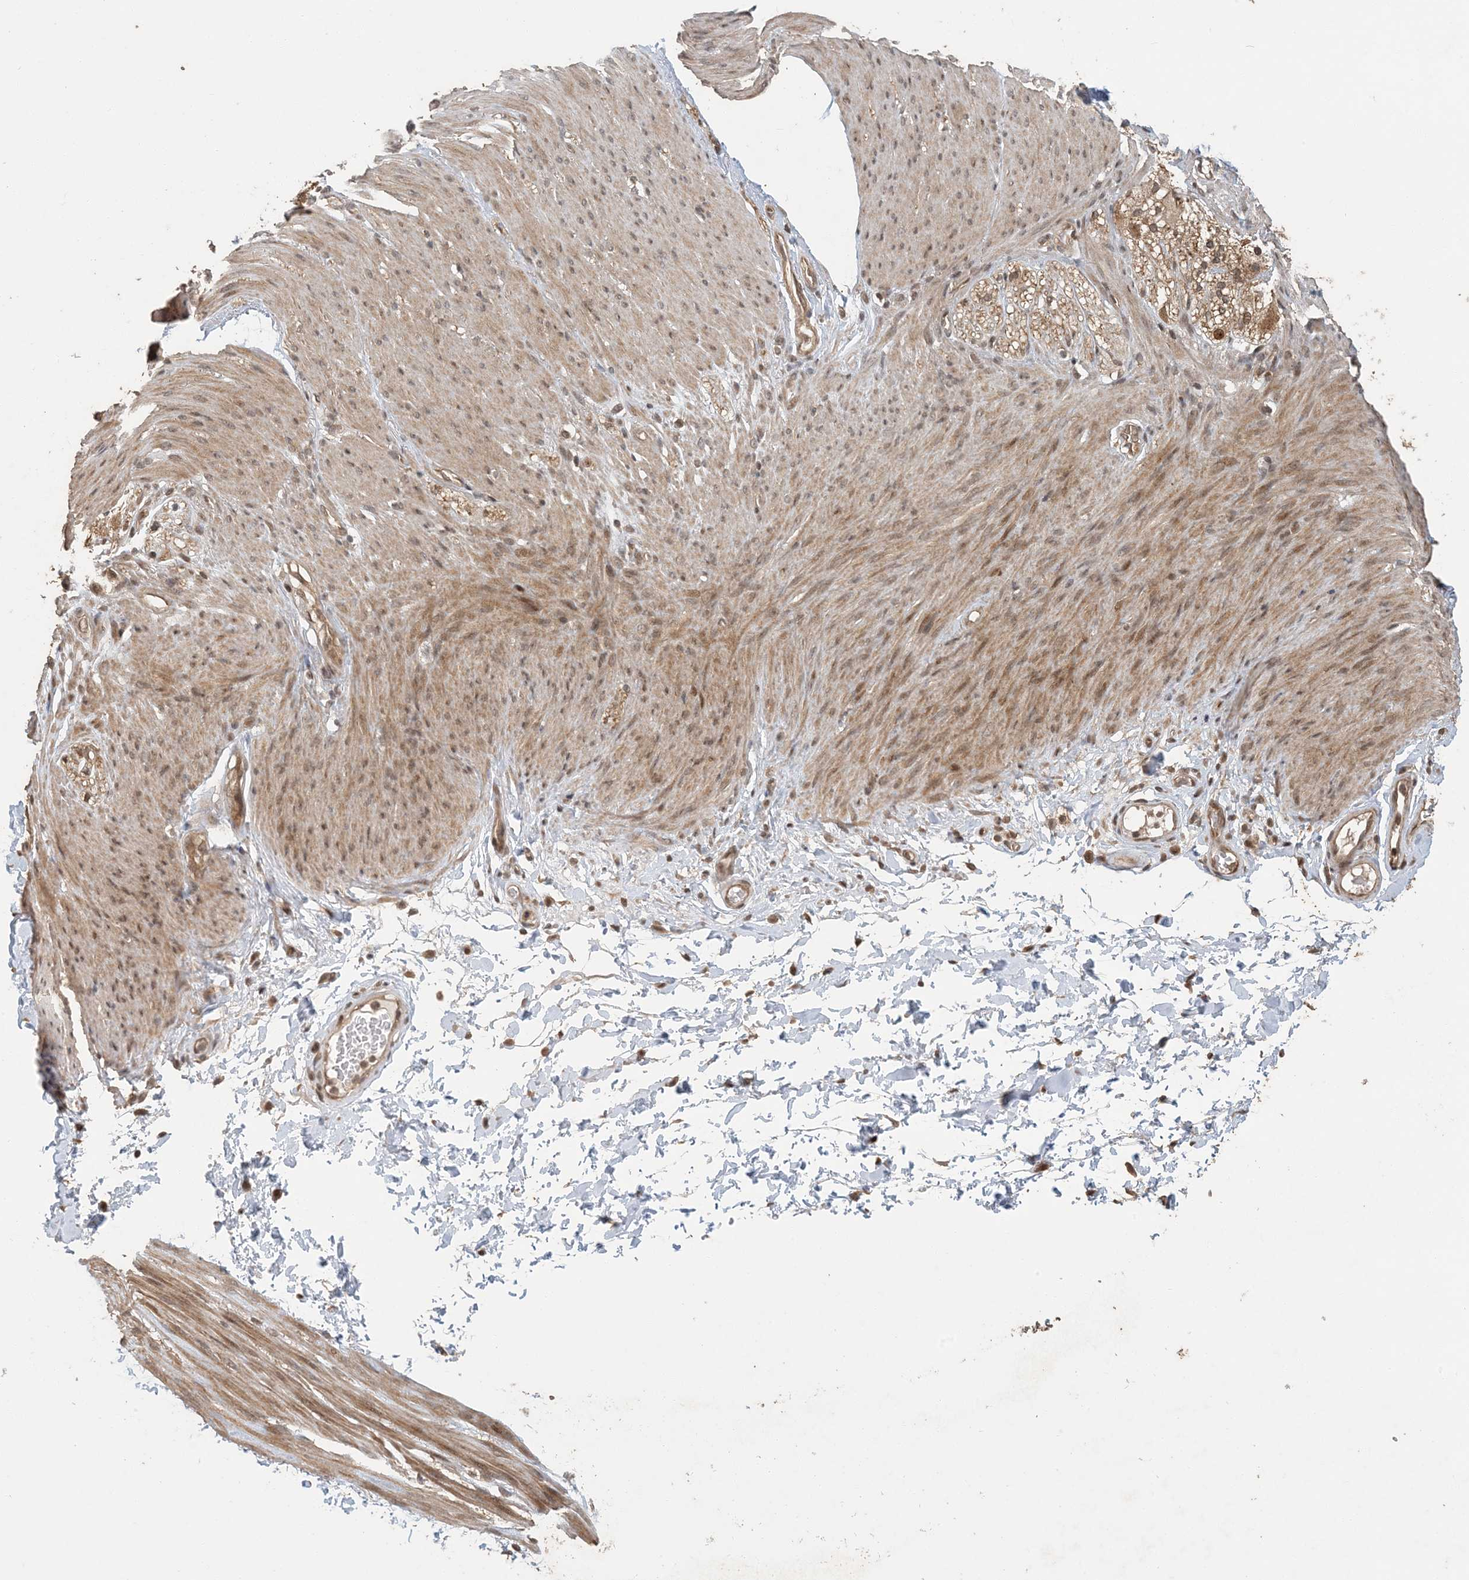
{"staining": {"intensity": "moderate", "quantity": ">75%", "location": "nuclear"}, "tissue": "adipose tissue", "cell_type": "Adipocytes", "image_type": "normal", "snomed": [{"axis": "morphology", "description": "Normal tissue, NOS"}, {"axis": "topography", "description": "Colon"}, {"axis": "topography", "description": "Peripheral nerve tissue"}], "caption": "A brown stain shows moderate nuclear positivity of a protein in adipocytes of normal adipose tissue.", "gene": "ATP13A2", "patient": {"sex": "female", "age": 61}}